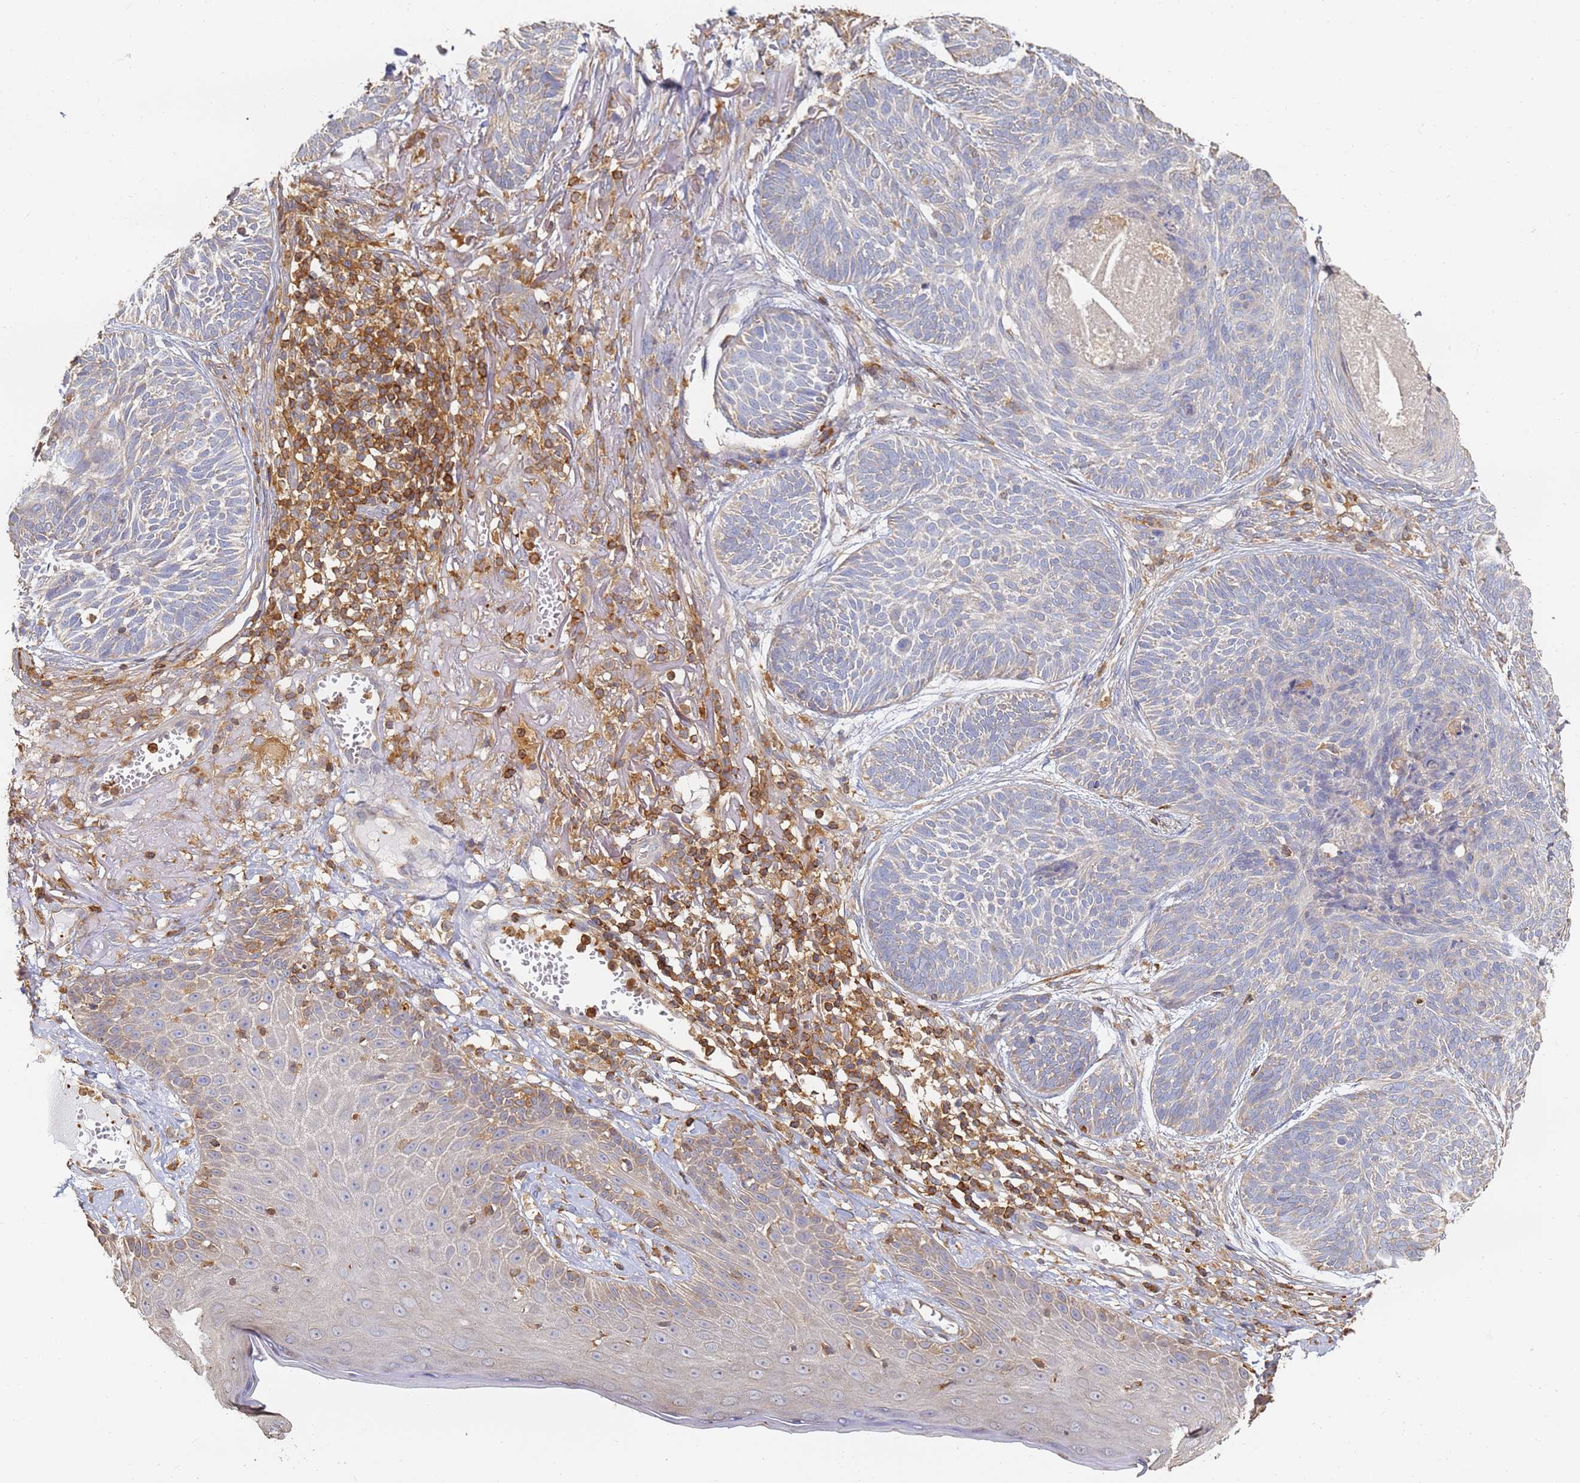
{"staining": {"intensity": "negative", "quantity": "none", "location": "none"}, "tissue": "skin cancer", "cell_type": "Tumor cells", "image_type": "cancer", "snomed": [{"axis": "morphology", "description": "Normal tissue, NOS"}, {"axis": "morphology", "description": "Basal cell carcinoma"}, {"axis": "topography", "description": "Skin"}], "caption": "Immunohistochemistry of human skin cancer reveals no positivity in tumor cells.", "gene": "BIN2", "patient": {"sex": "male", "age": 66}}